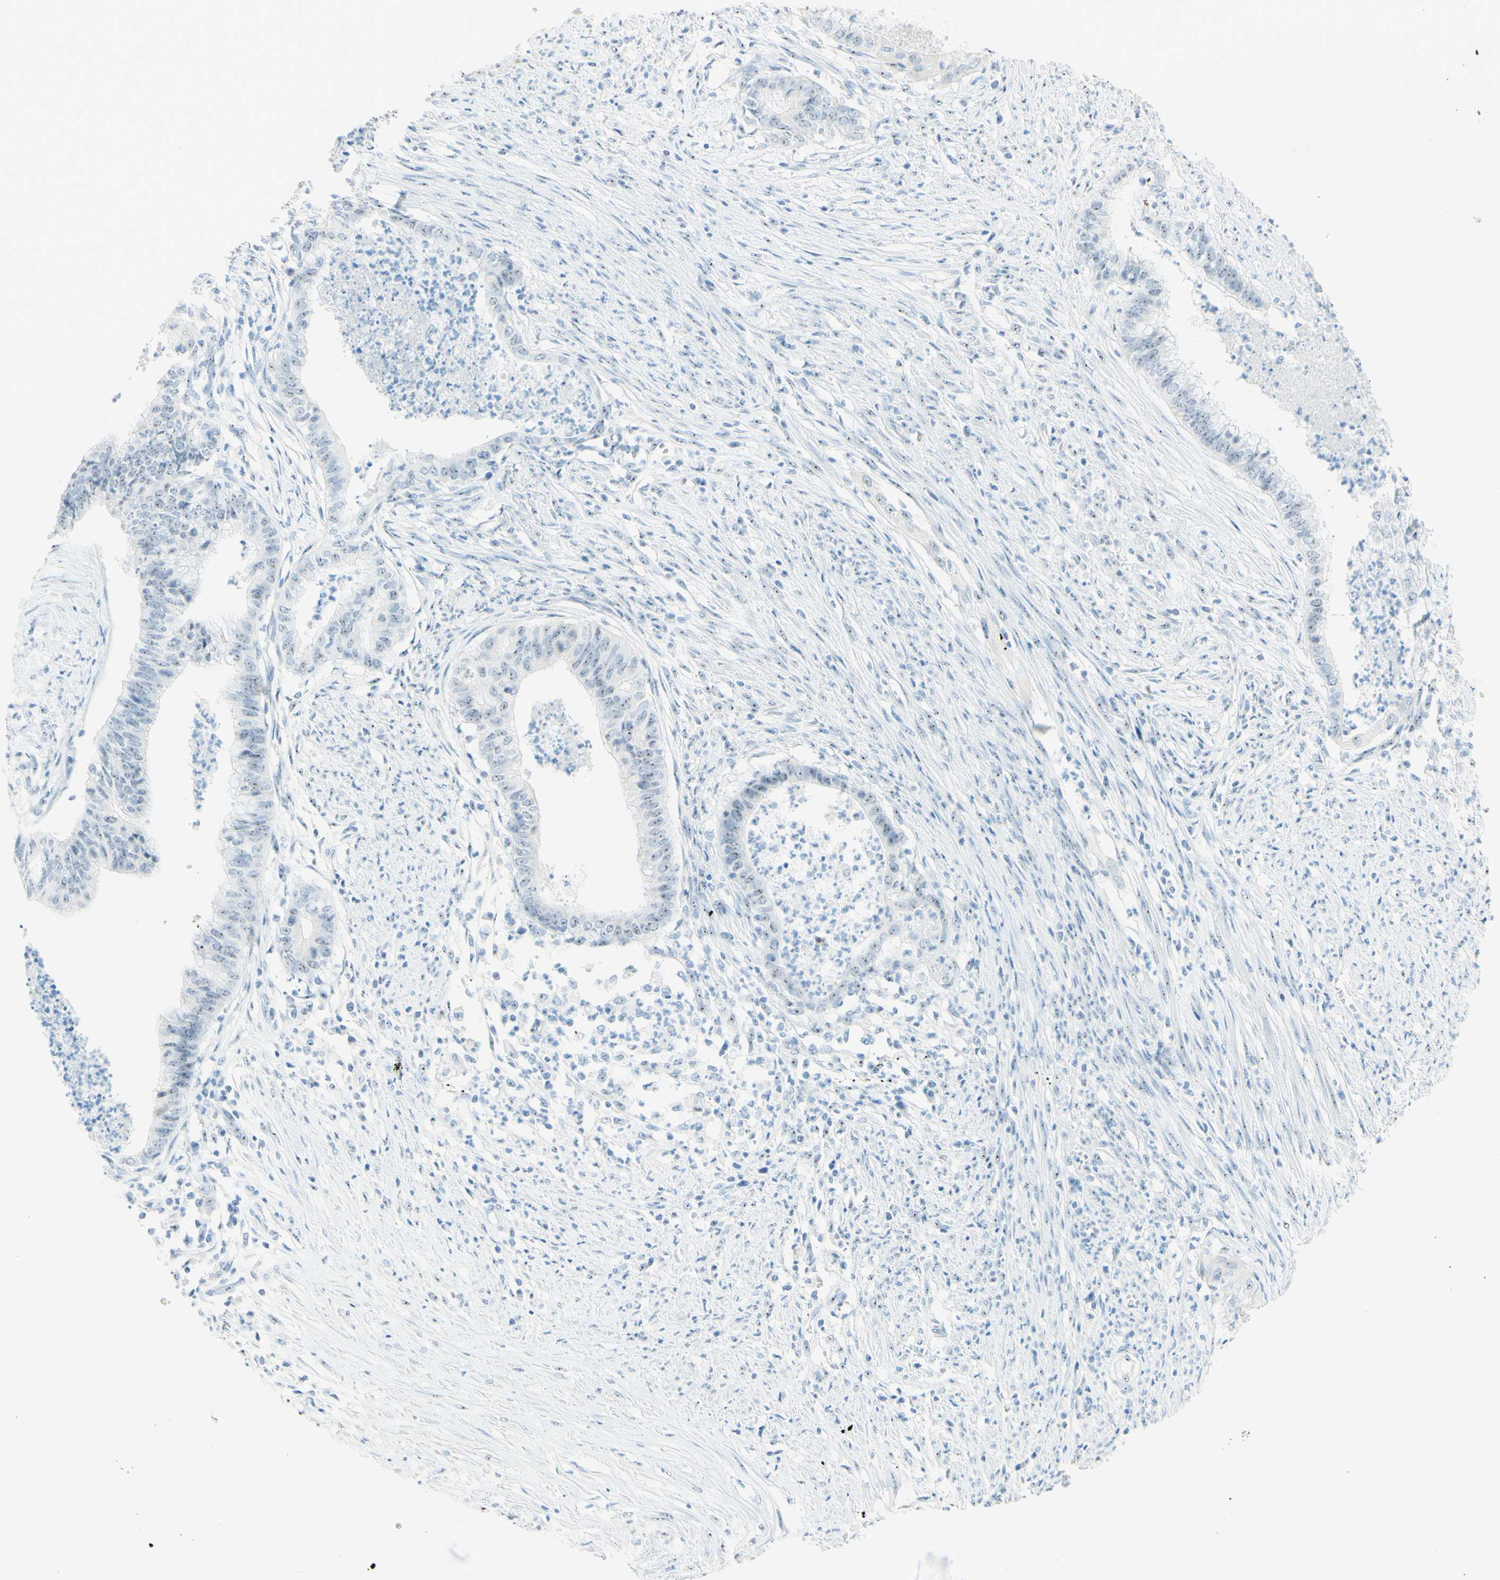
{"staining": {"intensity": "weak", "quantity": "25%-75%", "location": "nuclear"}, "tissue": "endometrial cancer", "cell_type": "Tumor cells", "image_type": "cancer", "snomed": [{"axis": "morphology", "description": "Necrosis, NOS"}, {"axis": "morphology", "description": "Adenocarcinoma, NOS"}, {"axis": "topography", "description": "Endometrium"}], "caption": "Protein positivity by immunohistochemistry shows weak nuclear expression in approximately 25%-75% of tumor cells in endometrial adenocarcinoma.", "gene": "FMR1NB", "patient": {"sex": "female", "age": 79}}